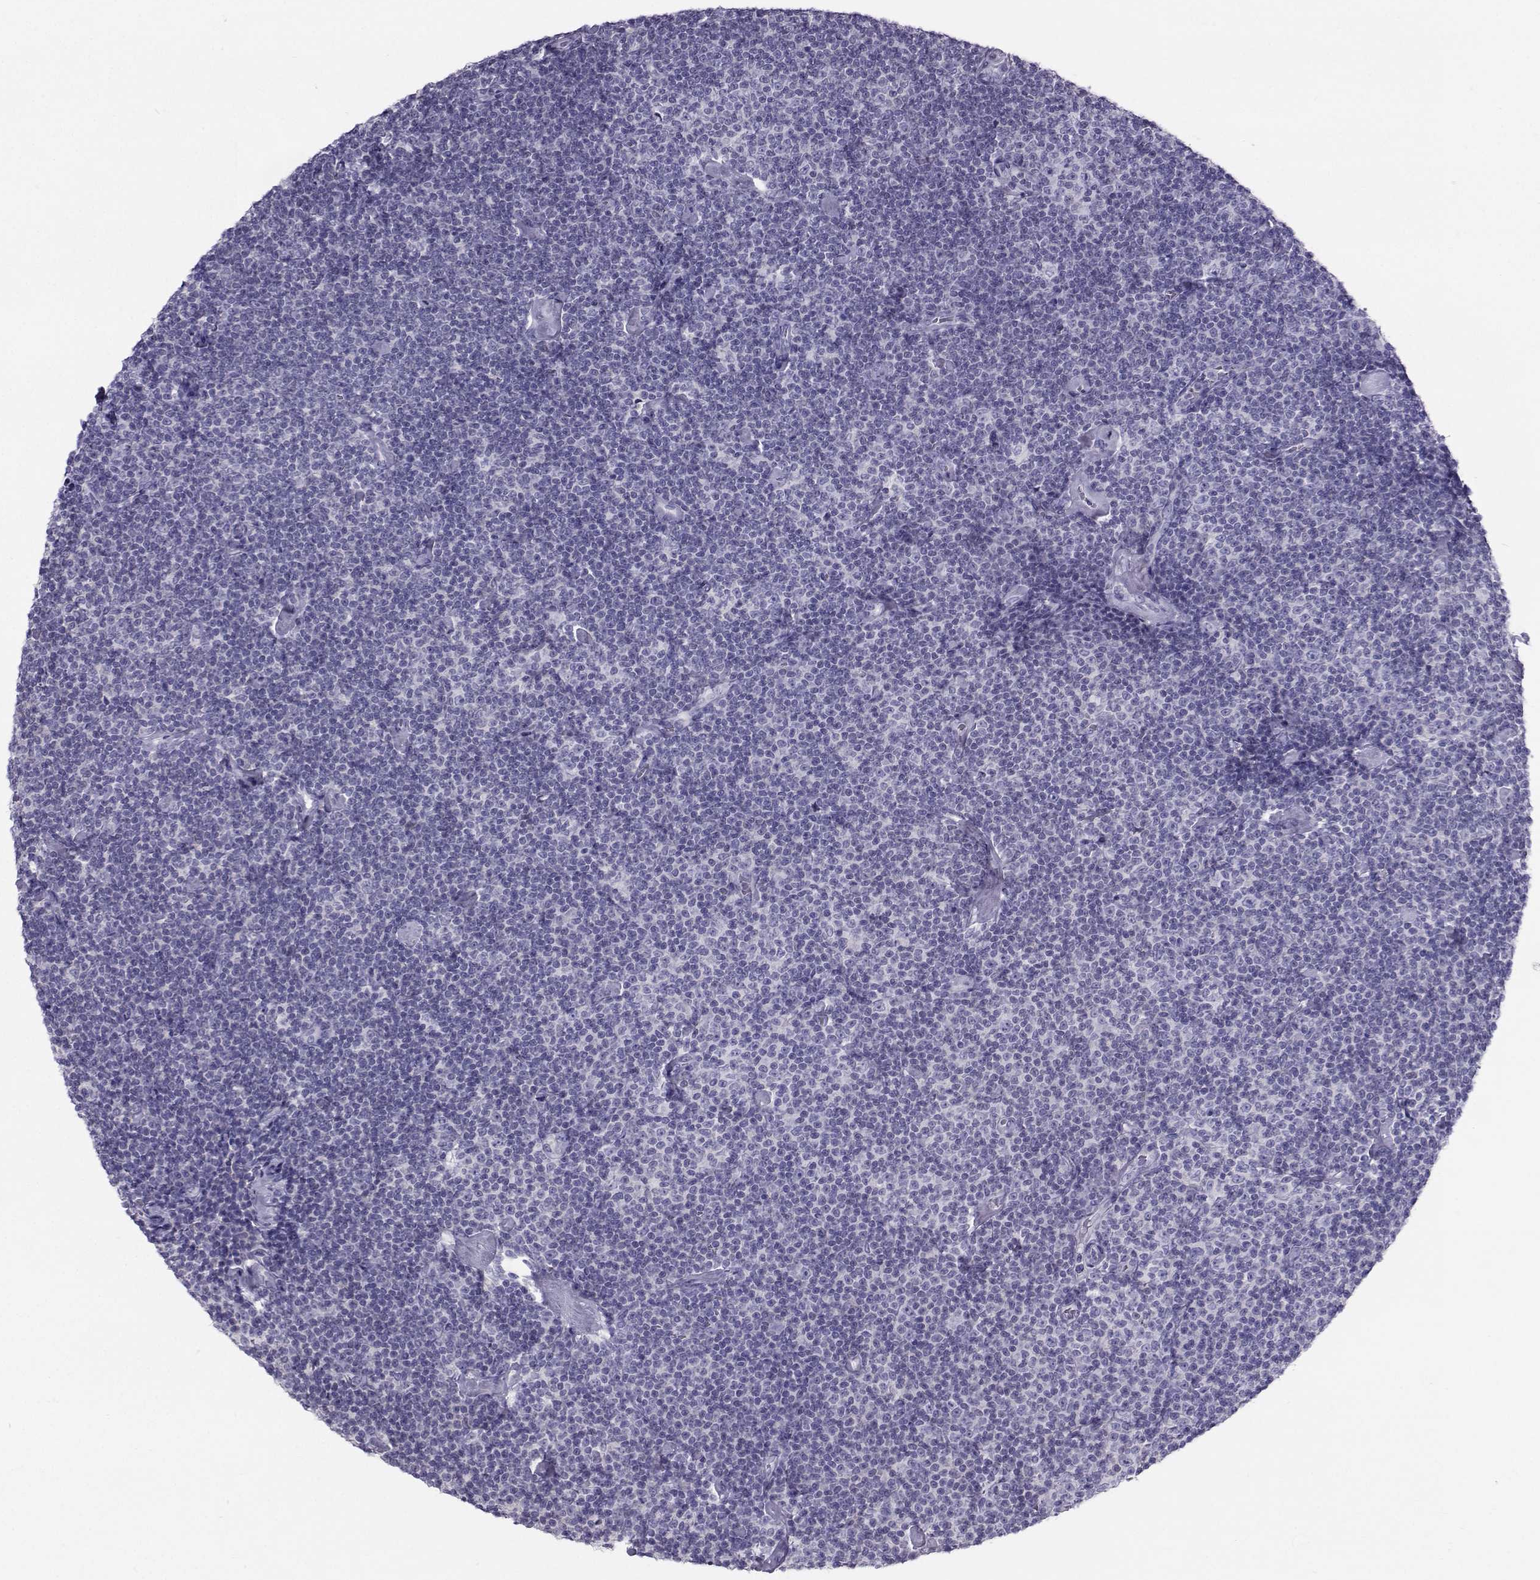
{"staining": {"intensity": "negative", "quantity": "none", "location": "none"}, "tissue": "lymphoma", "cell_type": "Tumor cells", "image_type": "cancer", "snomed": [{"axis": "morphology", "description": "Malignant lymphoma, non-Hodgkin's type, Low grade"}, {"axis": "topography", "description": "Lymph node"}], "caption": "Tumor cells are negative for protein expression in human malignant lymphoma, non-Hodgkin's type (low-grade).", "gene": "PGK1", "patient": {"sex": "male", "age": 81}}